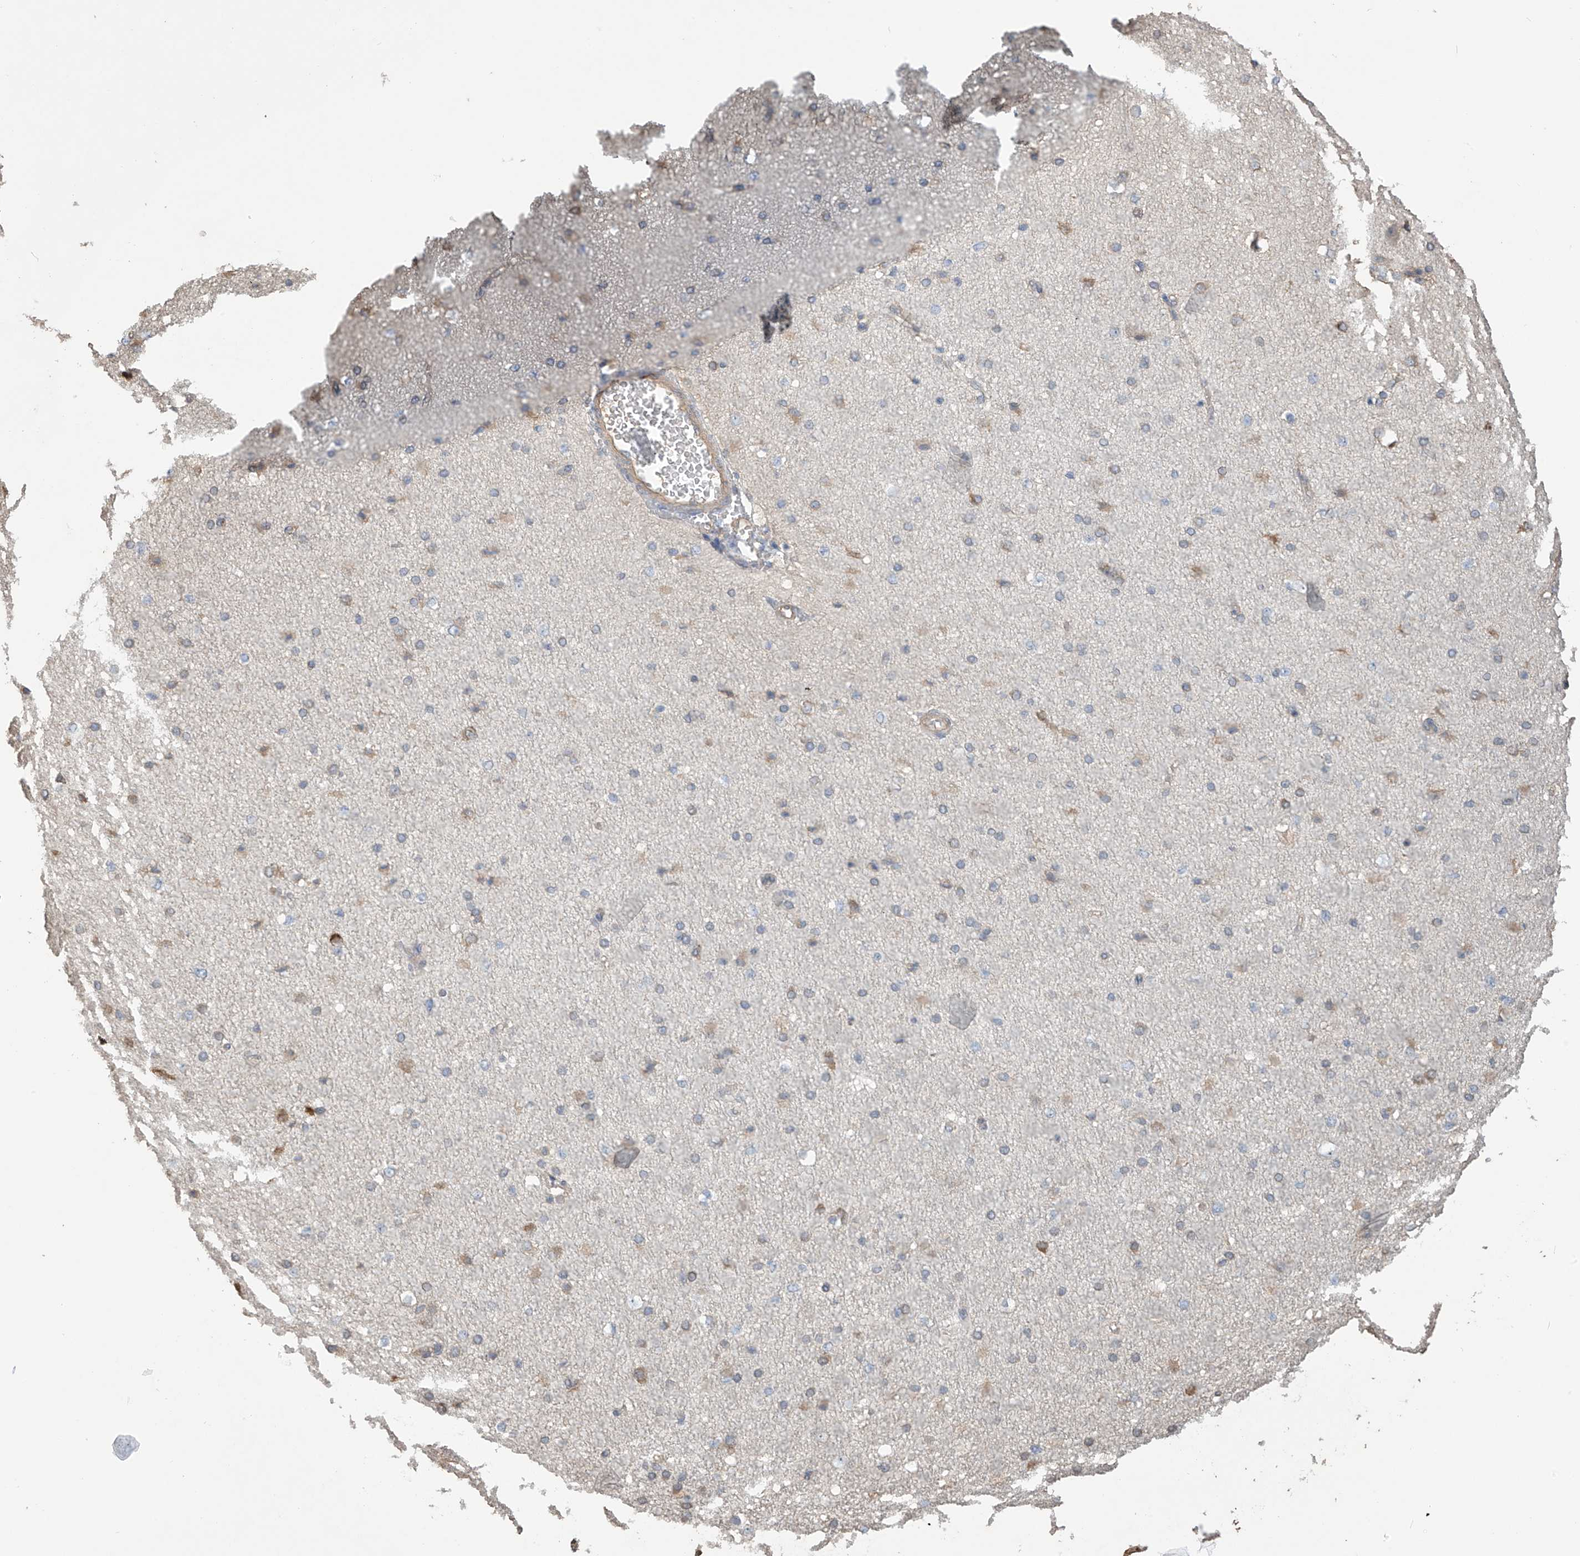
{"staining": {"intensity": "negative", "quantity": "none", "location": "none"}, "tissue": "cerebral cortex", "cell_type": "Endothelial cells", "image_type": "normal", "snomed": [{"axis": "morphology", "description": "Normal tissue, NOS"}, {"axis": "morphology", "description": "Developmental malformation"}, {"axis": "topography", "description": "Cerebral cortex"}], "caption": "IHC image of normal human cerebral cortex stained for a protein (brown), which displays no positivity in endothelial cells.", "gene": "SLFN14", "patient": {"sex": "female", "age": 30}}